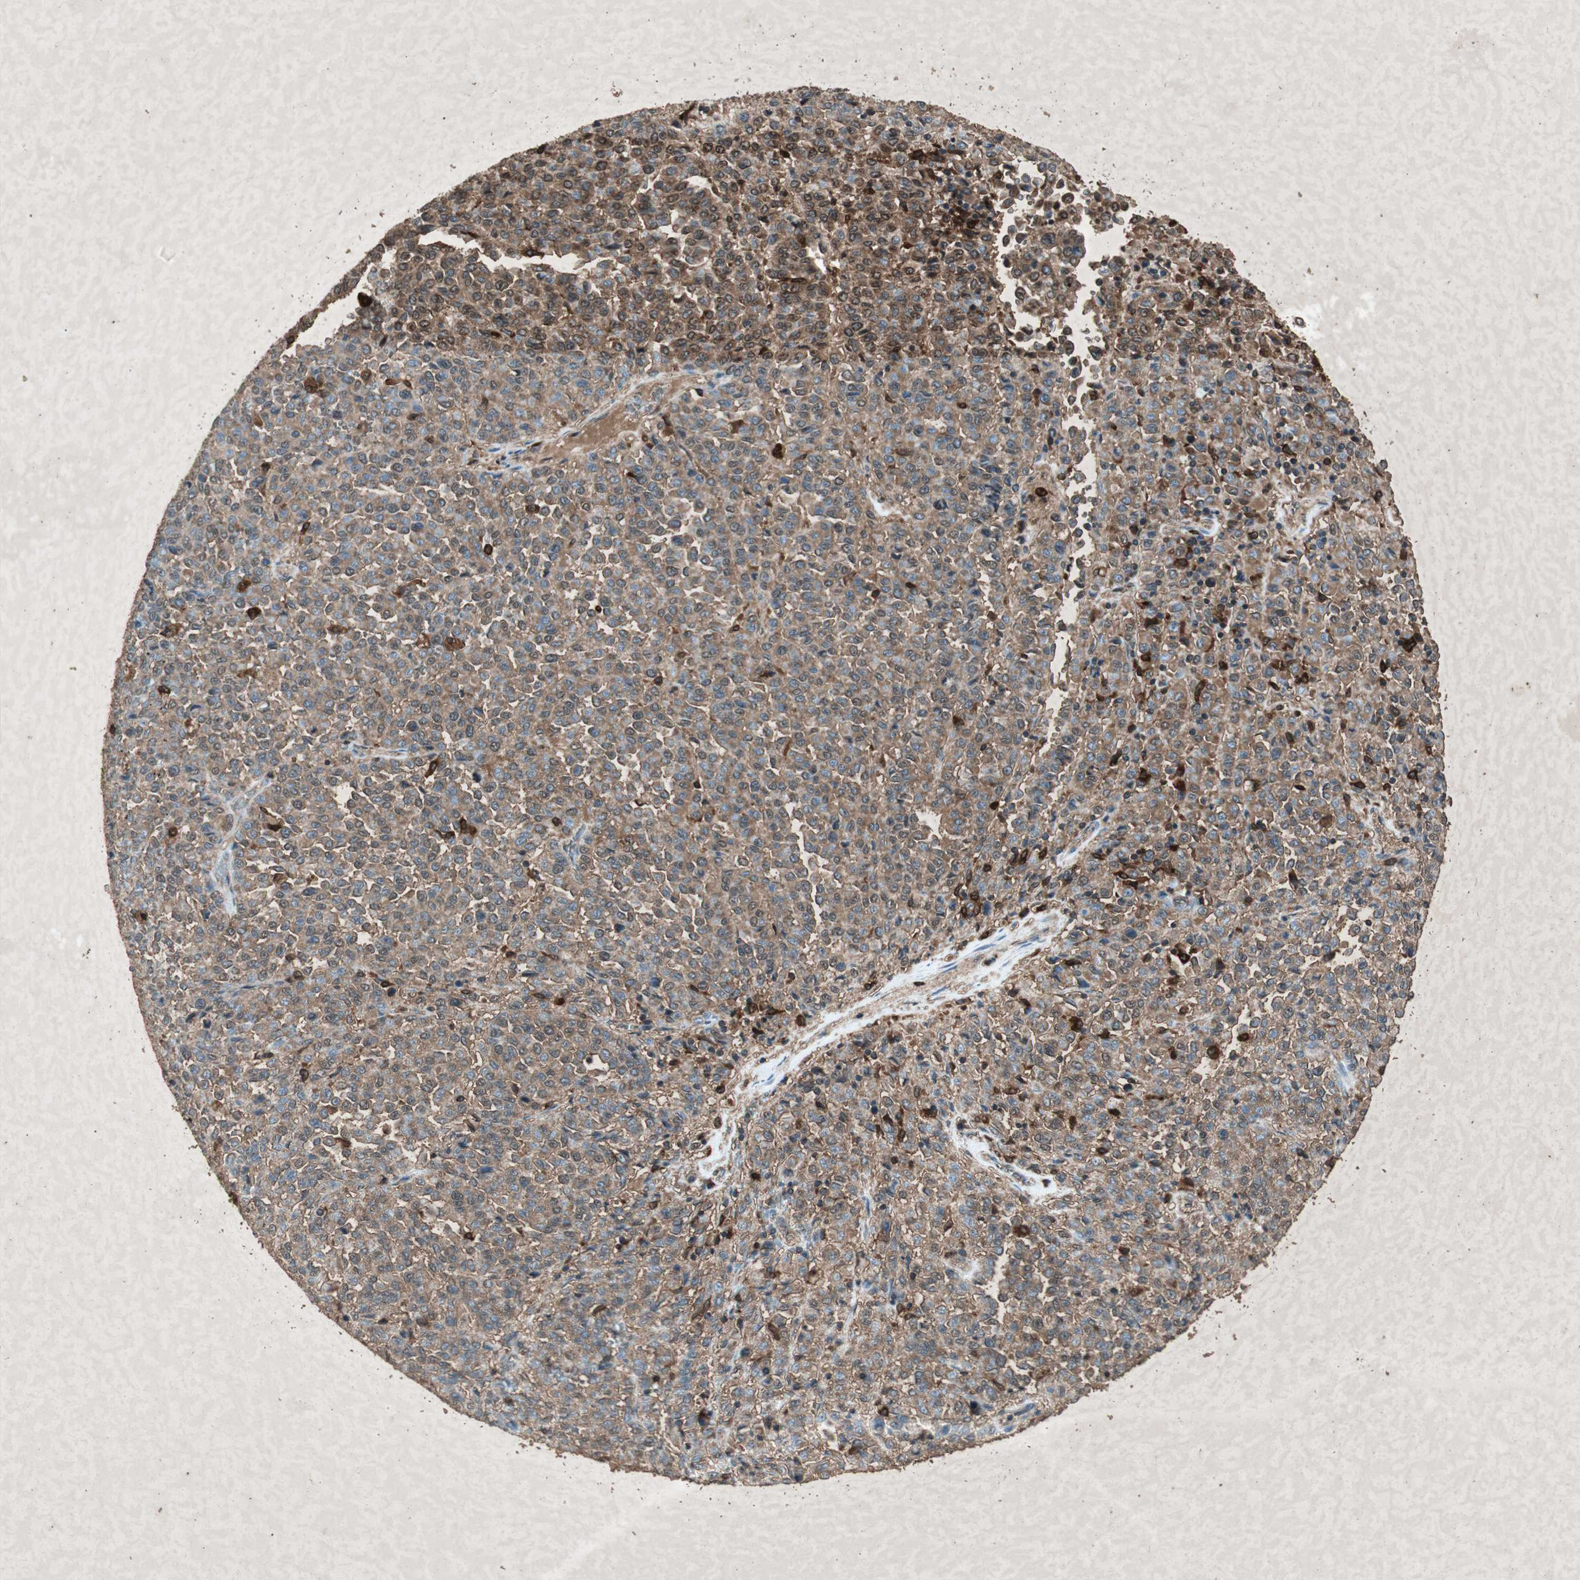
{"staining": {"intensity": "moderate", "quantity": ">75%", "location": "cytoplasmic/membranous"}, "tissue": "melanoma", "cell_type": "Tumor cells", "image_type": "cancer", "snomed": [{"axis": "morphology", "description": "Malignant melanoma, Metastatic site"}, {"axis": "topography", "description": "Pancreas"}], "caption": "A brown stain highlights moderate cytoplasmic/membranous staining of a protein in human melanoma tumor cells. Immunohistochemistry stains the protein in brown and the nuclei are stained blue.", "gene": "TYROBP", "patient": {"sex": "female", "age": 30}}